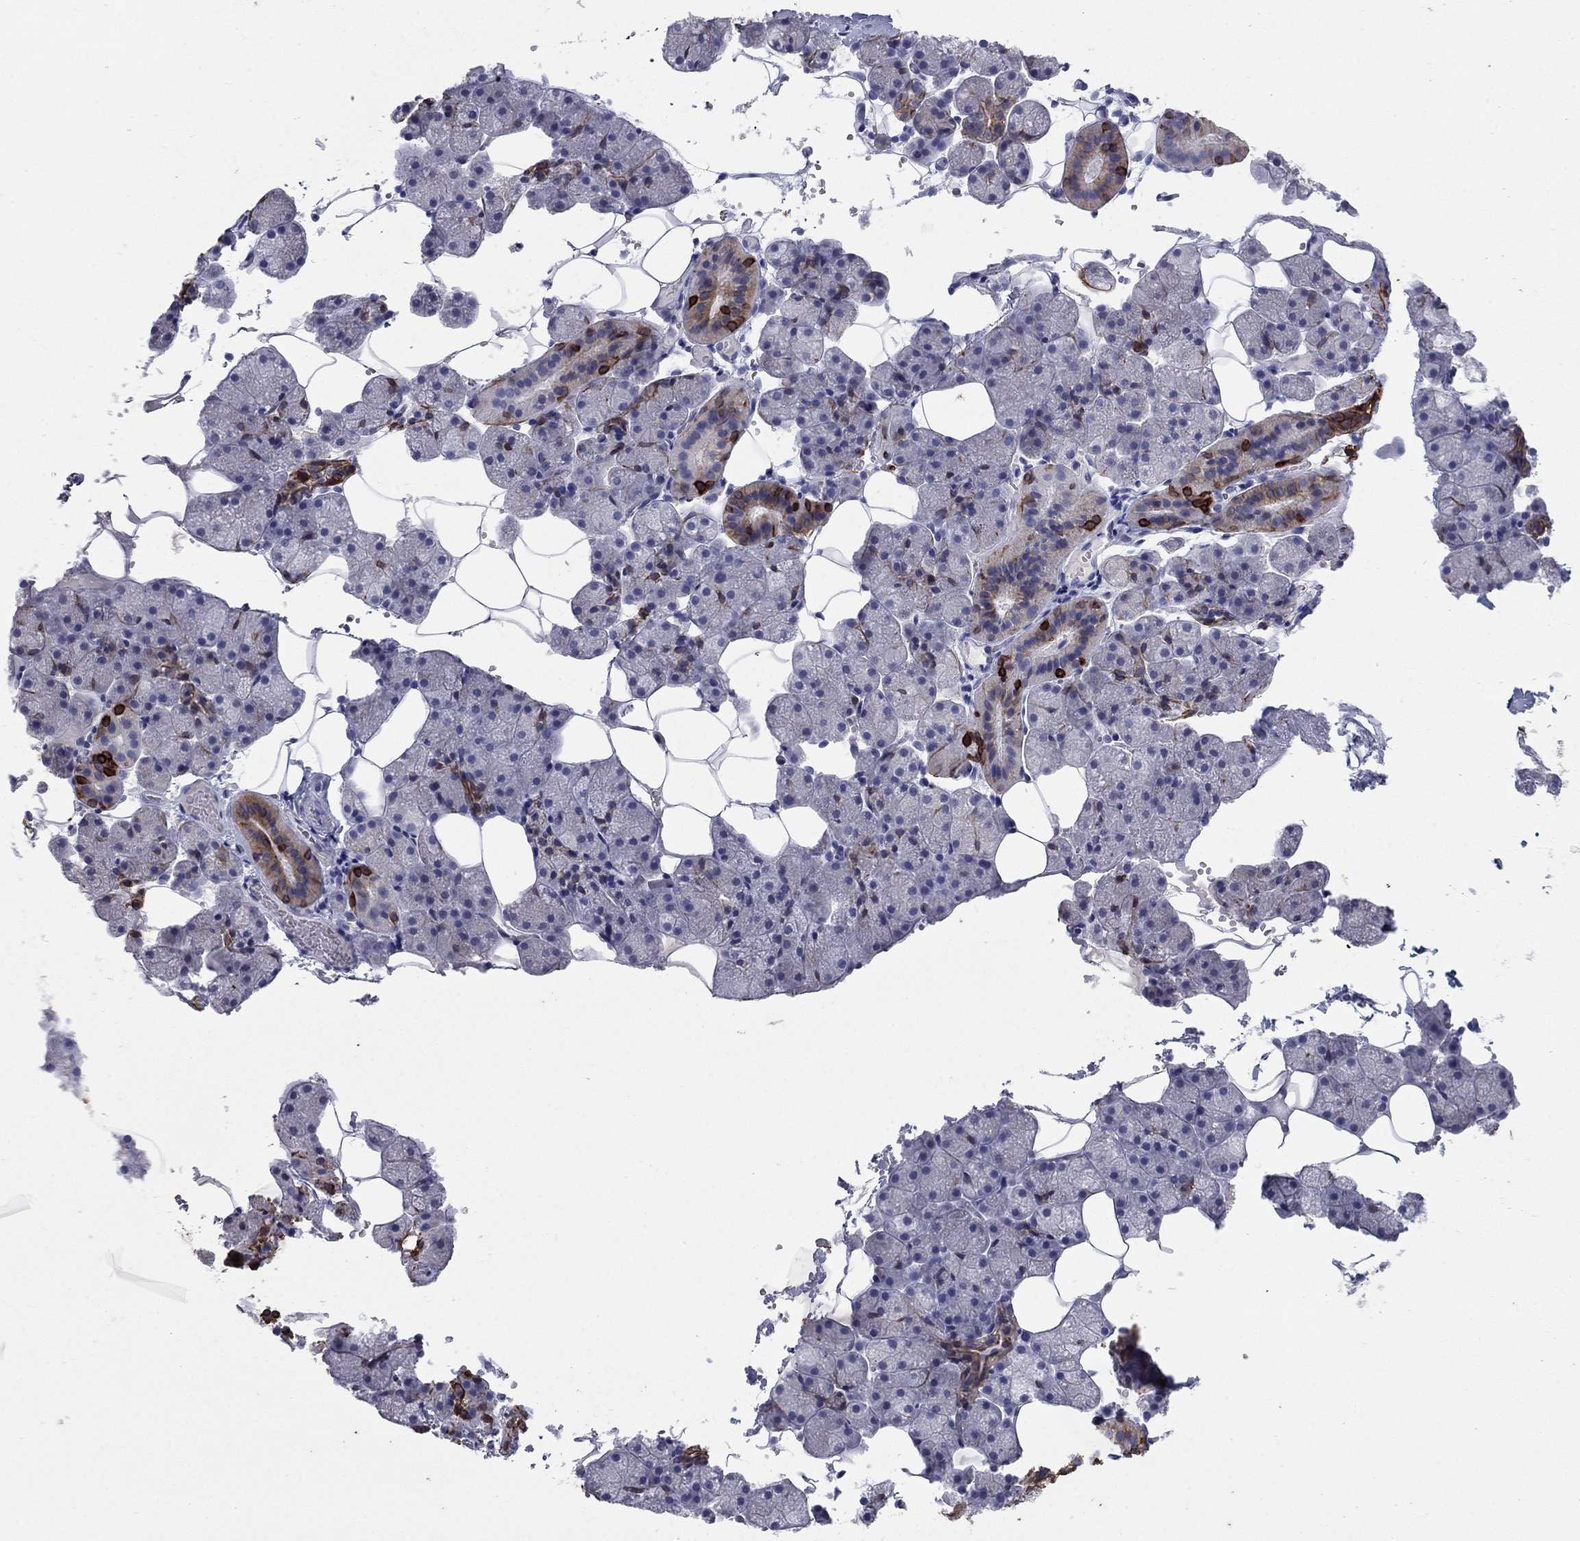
{"staining": {"intensity": "strong", "quantity": "<25%", "location": "cytoplasmic/membranous"}, "tissue": "salivary gland", "cell_type": "Glandular cells", "image_type": "normal", "snomed": [{"axis": "morphology", "description": "Normal tissue, NOS"}, {"axis": "topography", "description": "Salivary gland"}], "caption": "Protein analysis of benign salivary gland displays strong cytoplasmic/membranous staining in about <25% of glandular cells. The protein is shown in brown color, while the nuclei are stained blue.", "gene": "KRT75", "patient": {"sex": "male", "age": 38}}